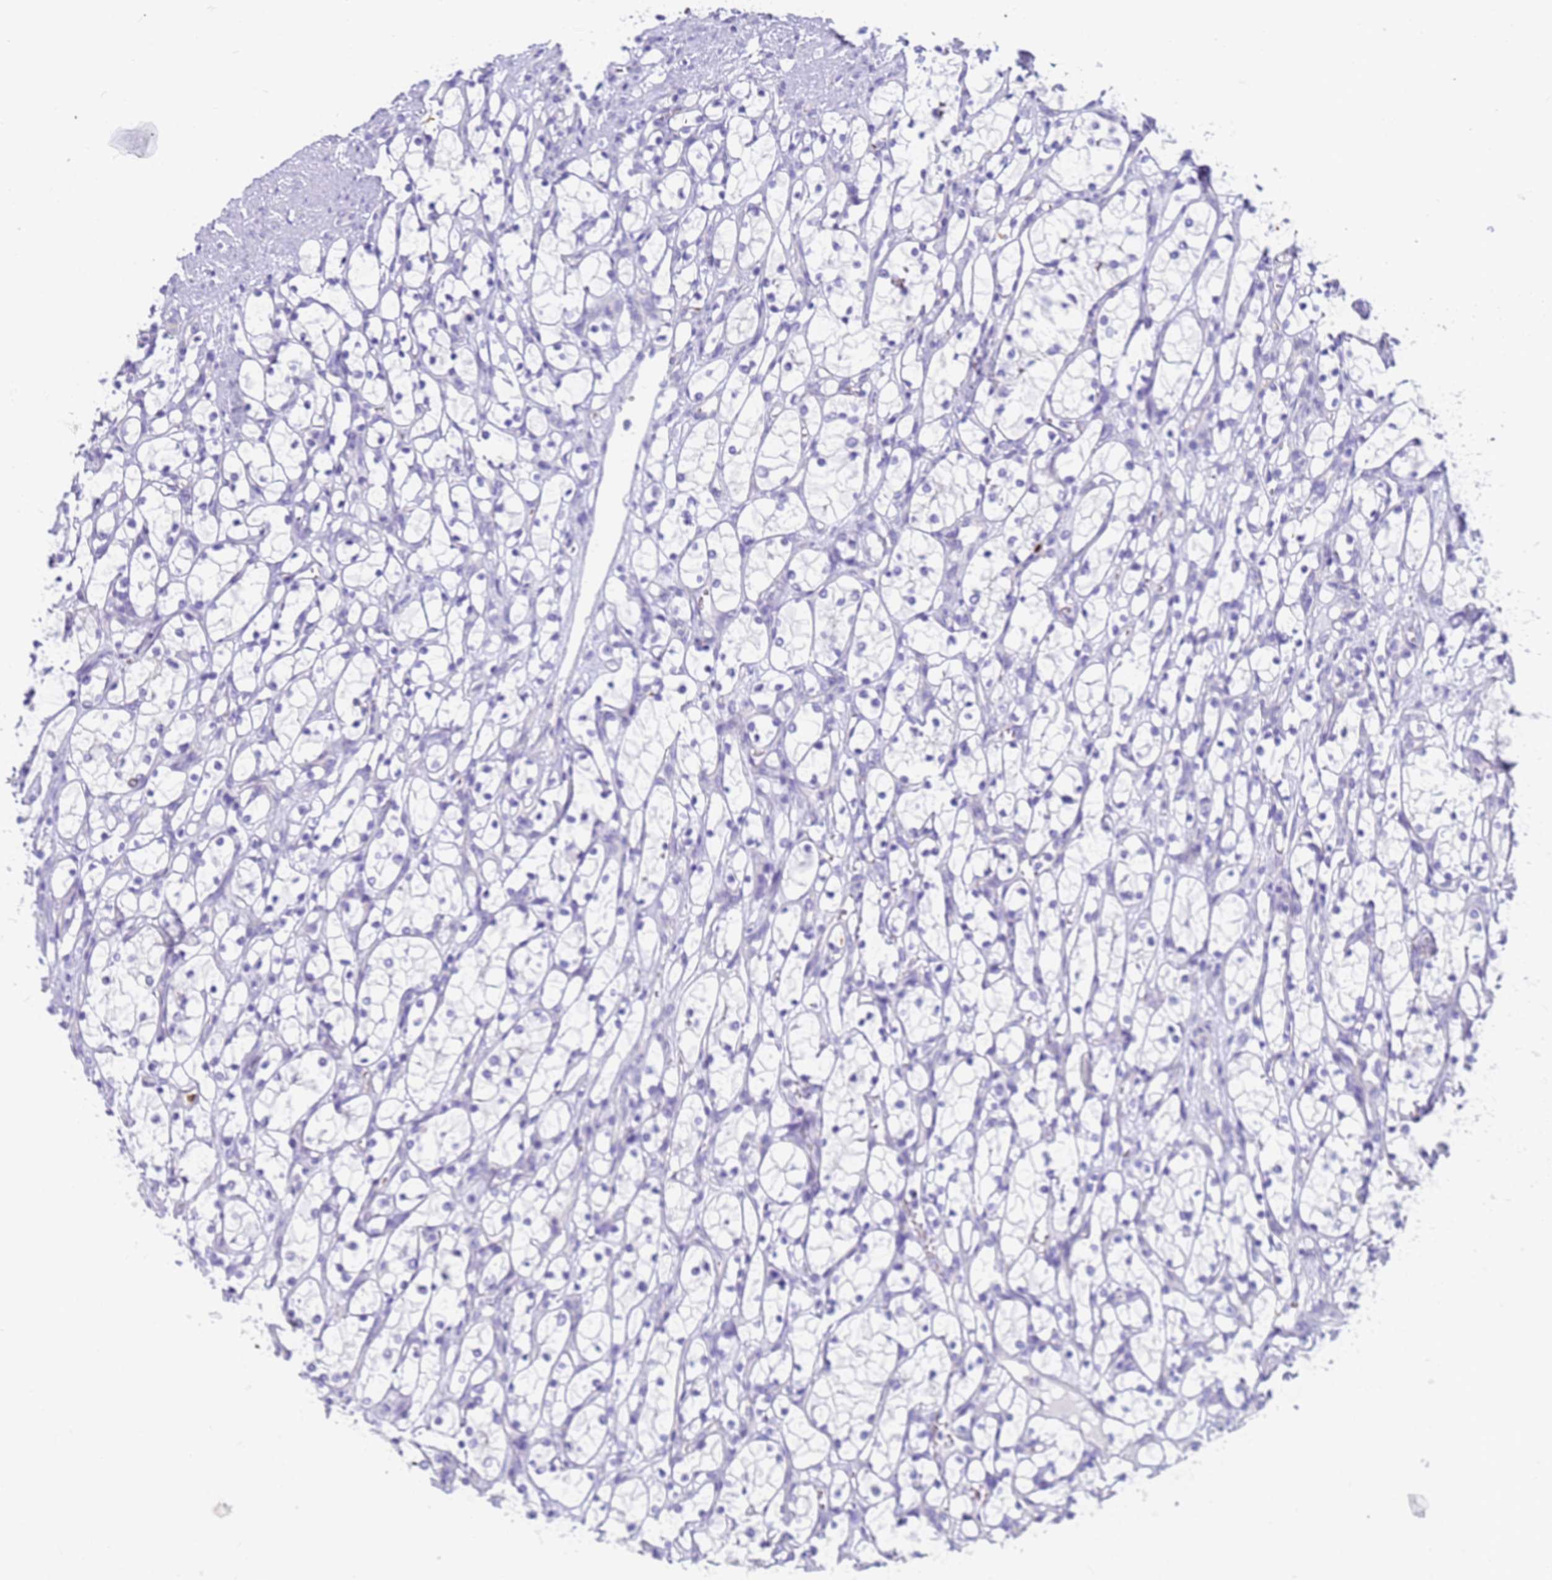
{"staining": {"intensity": "negative", "quantity": "none", "location": "none"}, "tissue": "renal cancer", "cell_type": "Tumor cells", "image_type": "cancer", "snomed": [{"axis": "morphology", "description": "Adenocarcinoma, NOS"}, {"axis": "topography", "description": "Kidney"}], "caption": "Tumor cells show no significant expression in renal cancer (adenocarcinoma). (DAB immunohistochemistry, high magnification).", "gene": "RNASE2", "patient": {"sex": "female", "age": 69}}